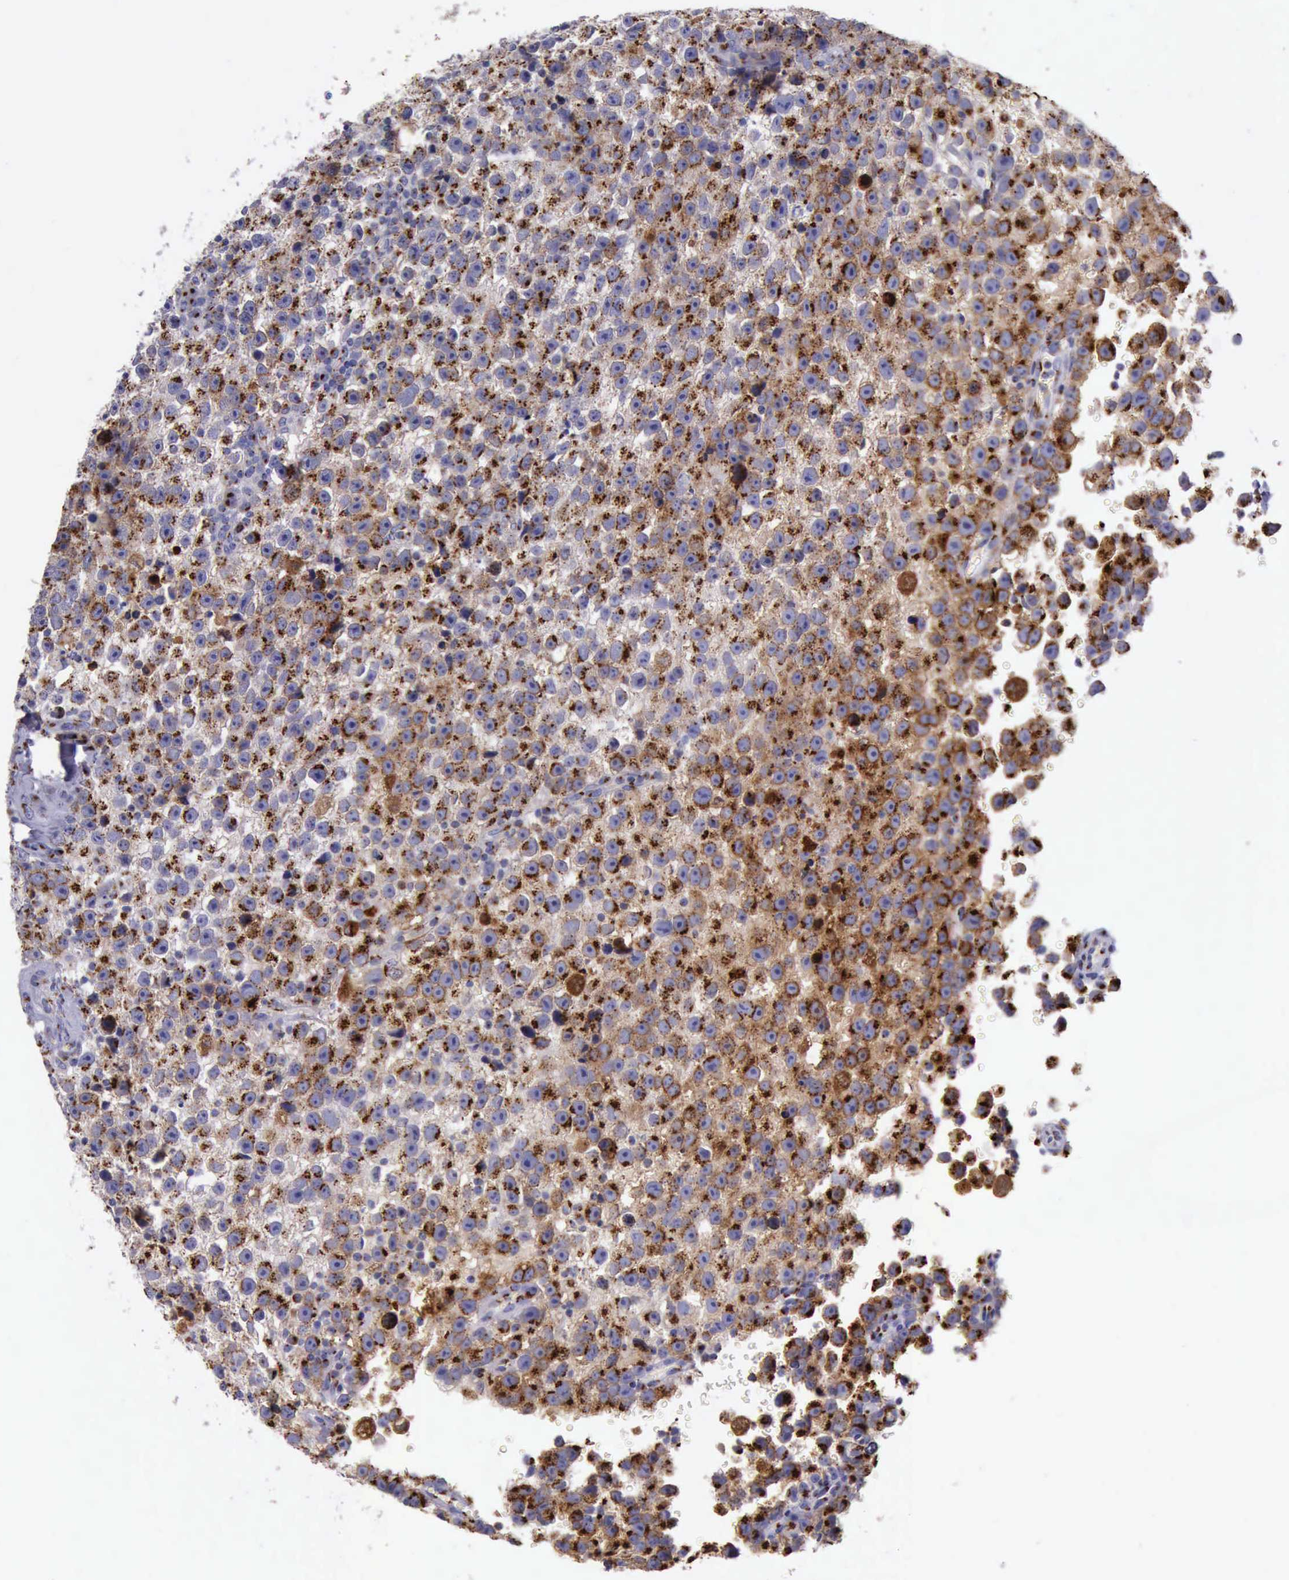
{"staining": {"intensity": "strong", "quantity": ">75%", "location": "cytoplasmic/membranous"}, "tissue": "testis cancer", "cell_type": "Tumor cells", "image_type": "cancer", "snomed": [{"axis": "morphology", "description": "Seminoma, NOS"}, {"axis": "topography", "description": "Testis"}], "caption": "Human testis seminoma stained for a protein (brown) shows strong cytoplasmic/membranous positive positivity in about >75% of tumor cells.", "gene": "GOLGA5", "patient": {"sex": "male", "age": 33}}